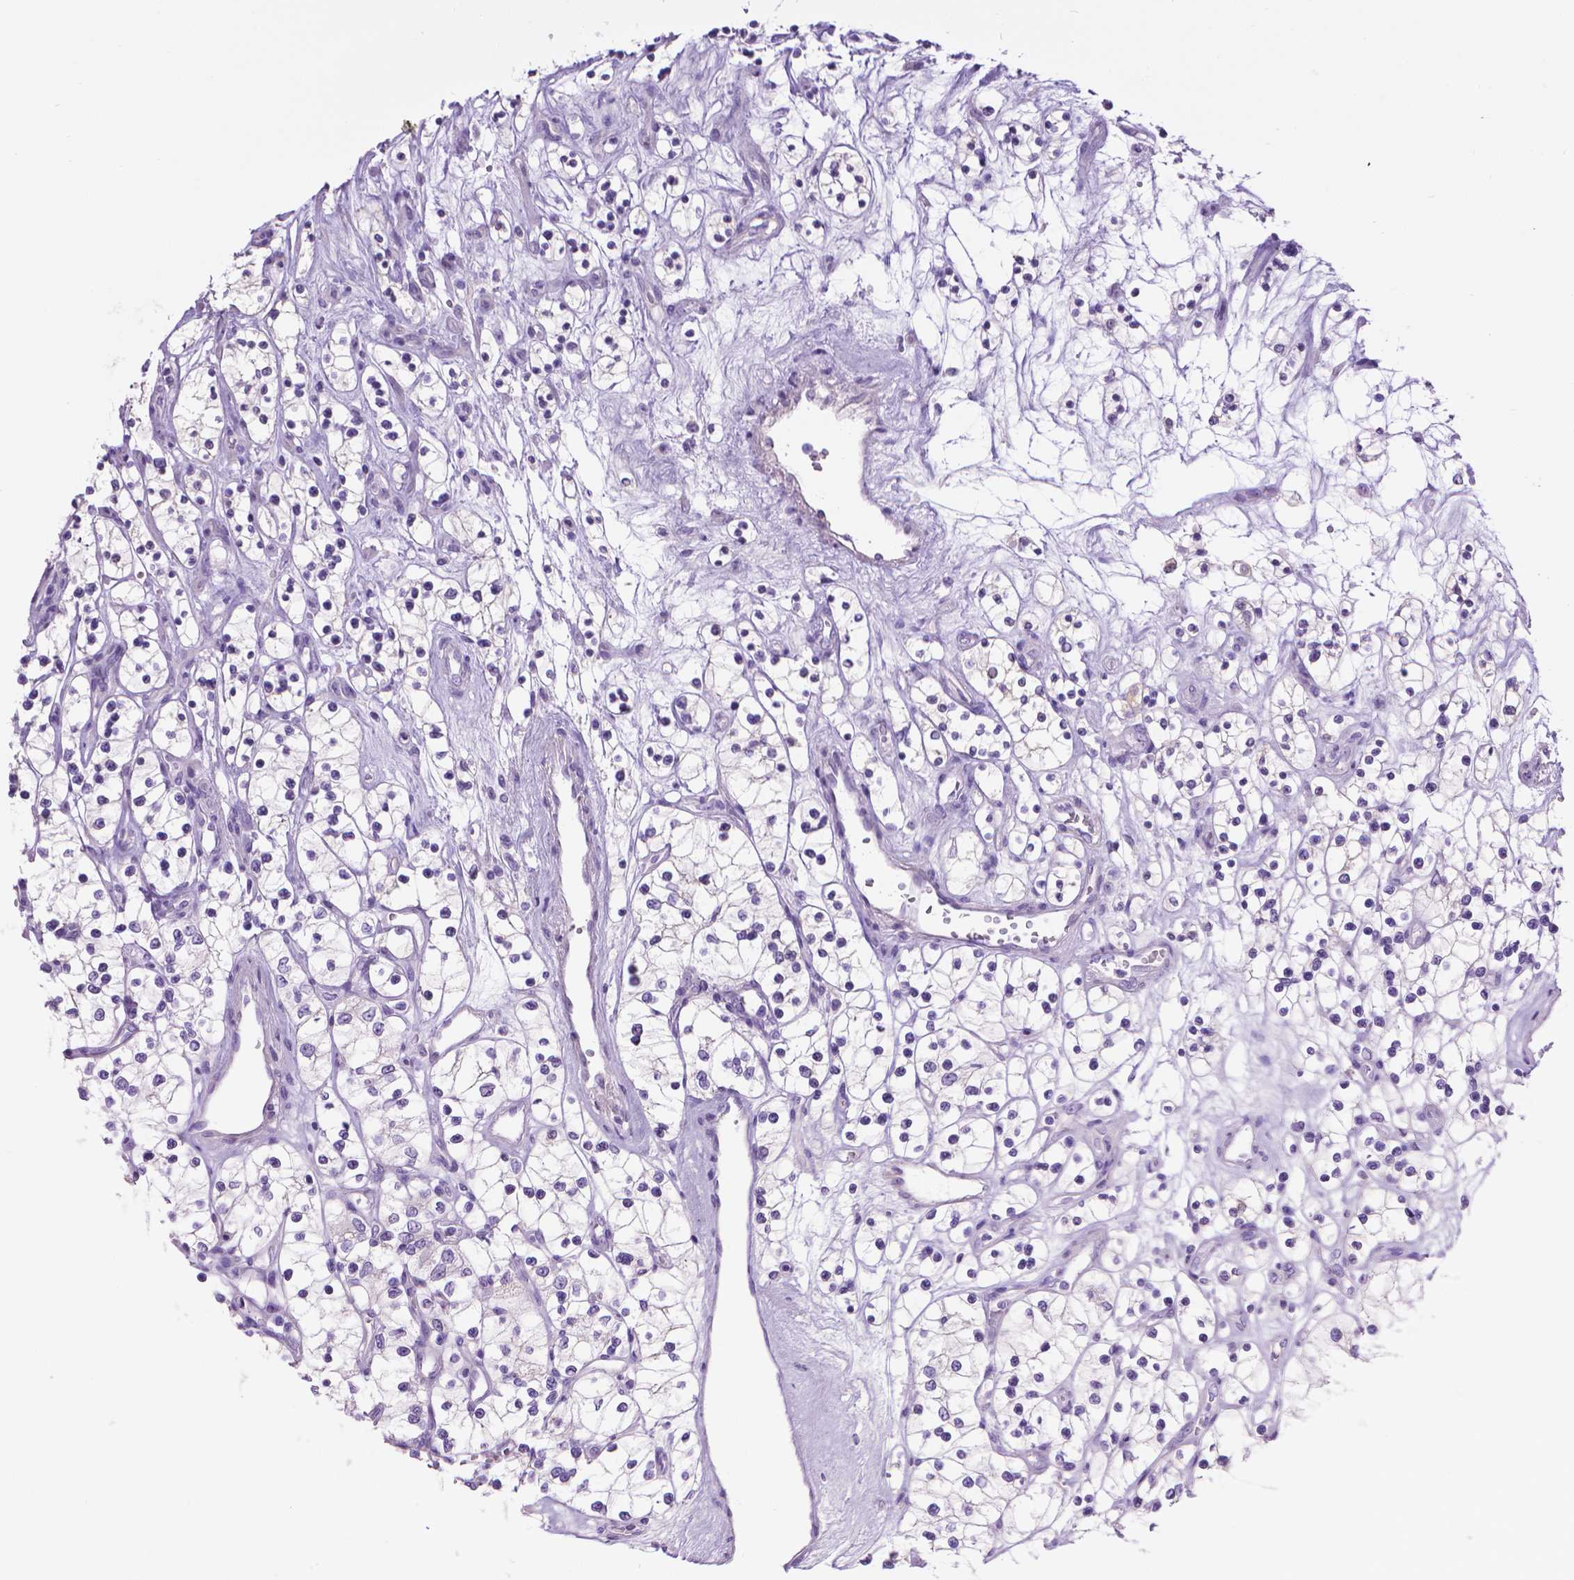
{"staining": {"intensity": "negative", "quantity": "none", "location": "none"}, "tissue": "renal cancer", "cell_type": "Tumor cells", "image_type": "cancer", "snomed": [{"axis": "morphology", "description": "Adenocarcinoma, NOS"}, {"axis": "topography", "description": "Kidney"}], "caption": "The histopathology image exhibits no staining of tumor cells in adenocarcinoma (renal). (Brightfield microscopy of DAB (3,3'-diaminobenzidine) IHC at high magnification).", "gene": "PNMA2", "patient": {"sex": "female", "age": 69}}